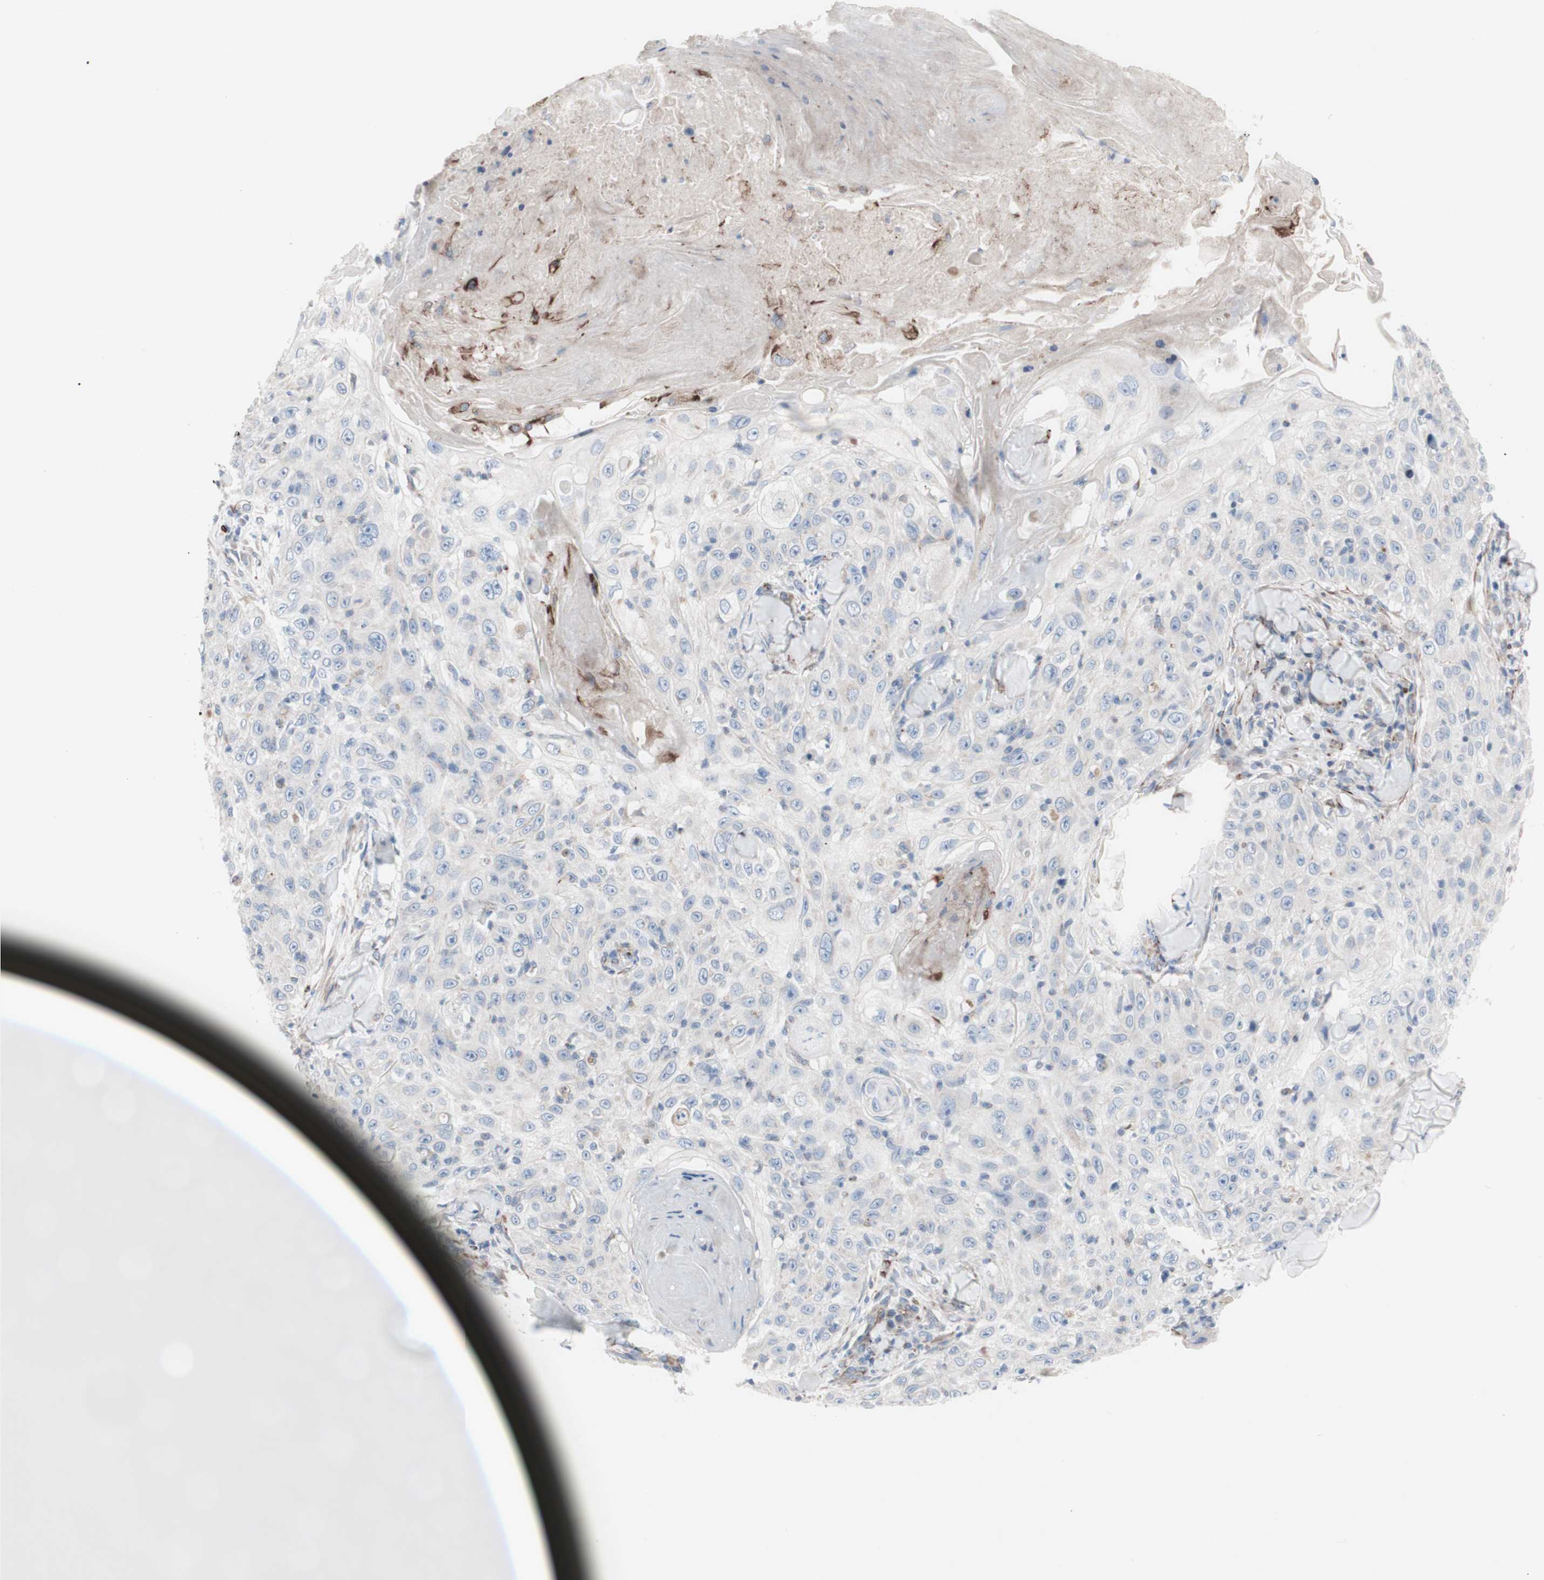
{"staining": {"intensity": "negative", "quantity": "none", "location": "none"}, "tissue": "skin cancer", "cell_type": "Tumor cells", "image_type": "cancer", "snomed": [{"axis": "morphology", "description": "Squamous cell carcinoma, NOS"}, {"axis": "topography", "description": "Skin"}], "caption": "Immunohistochemistry of skin cancer (squamous cell carcinoma) displays no staining in tumor cells. (DAB IHC, high magnification).", "gene": "AGPAT5", "patient": {"sex": "male", "age": 86}}